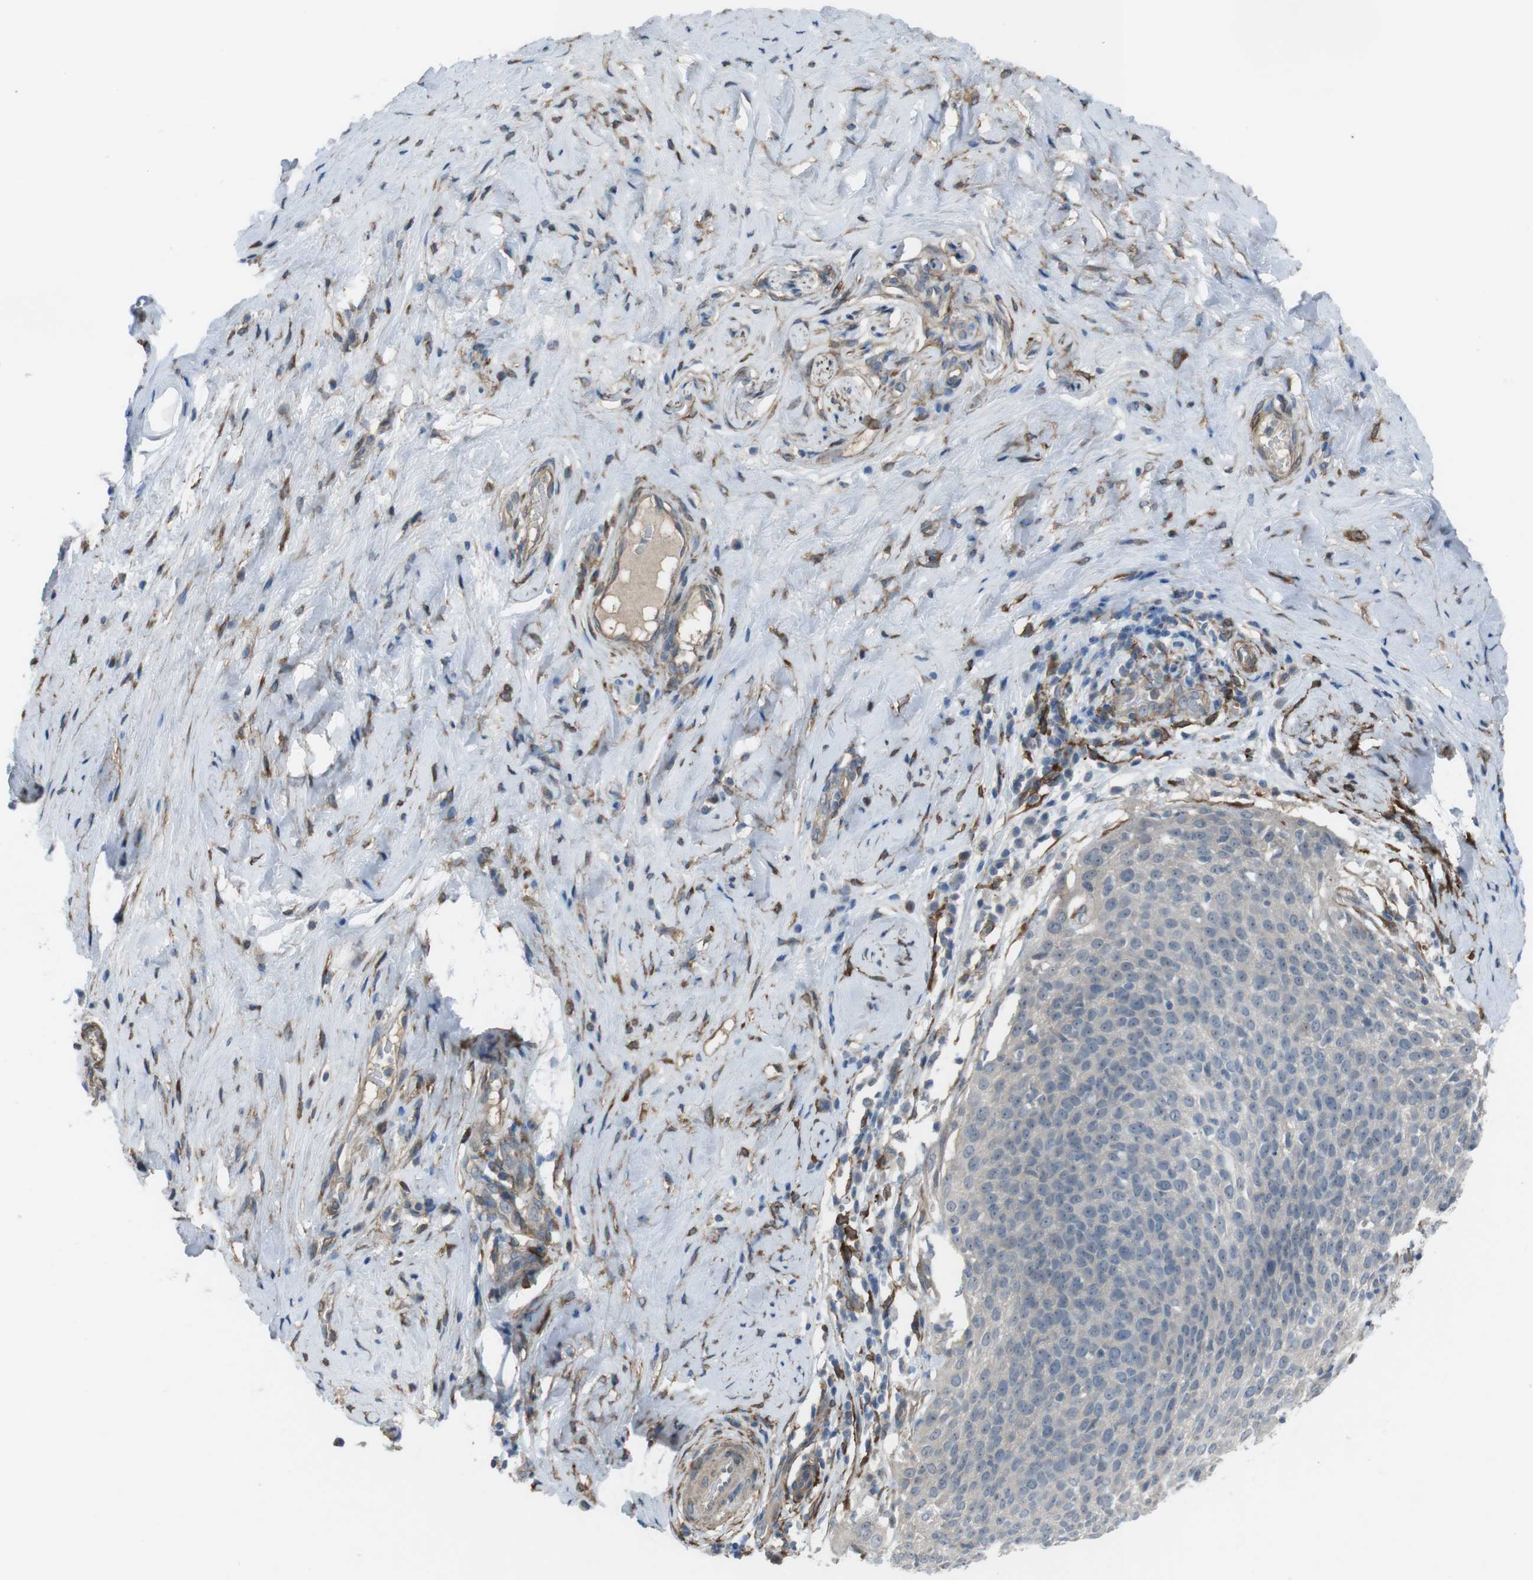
{"staining": {"intensity": "negative", "quantity": "none", "location": "none"}, "tissue": "cervical cancer", "cell_type": "Tumor cells", "image_type": "cancer", "snomed": [{"axis": "morphology", "description": "Squamous cell carcinoma, NOS"}, {"axis": "topography", "description": "Cervix"}], "caption": "Immunohistochemistry (IHC) of human cervical cancer reveals no expression in tumor cells.", "gene": "ANK2", "patient": {"sex": "female", "age": 51}}